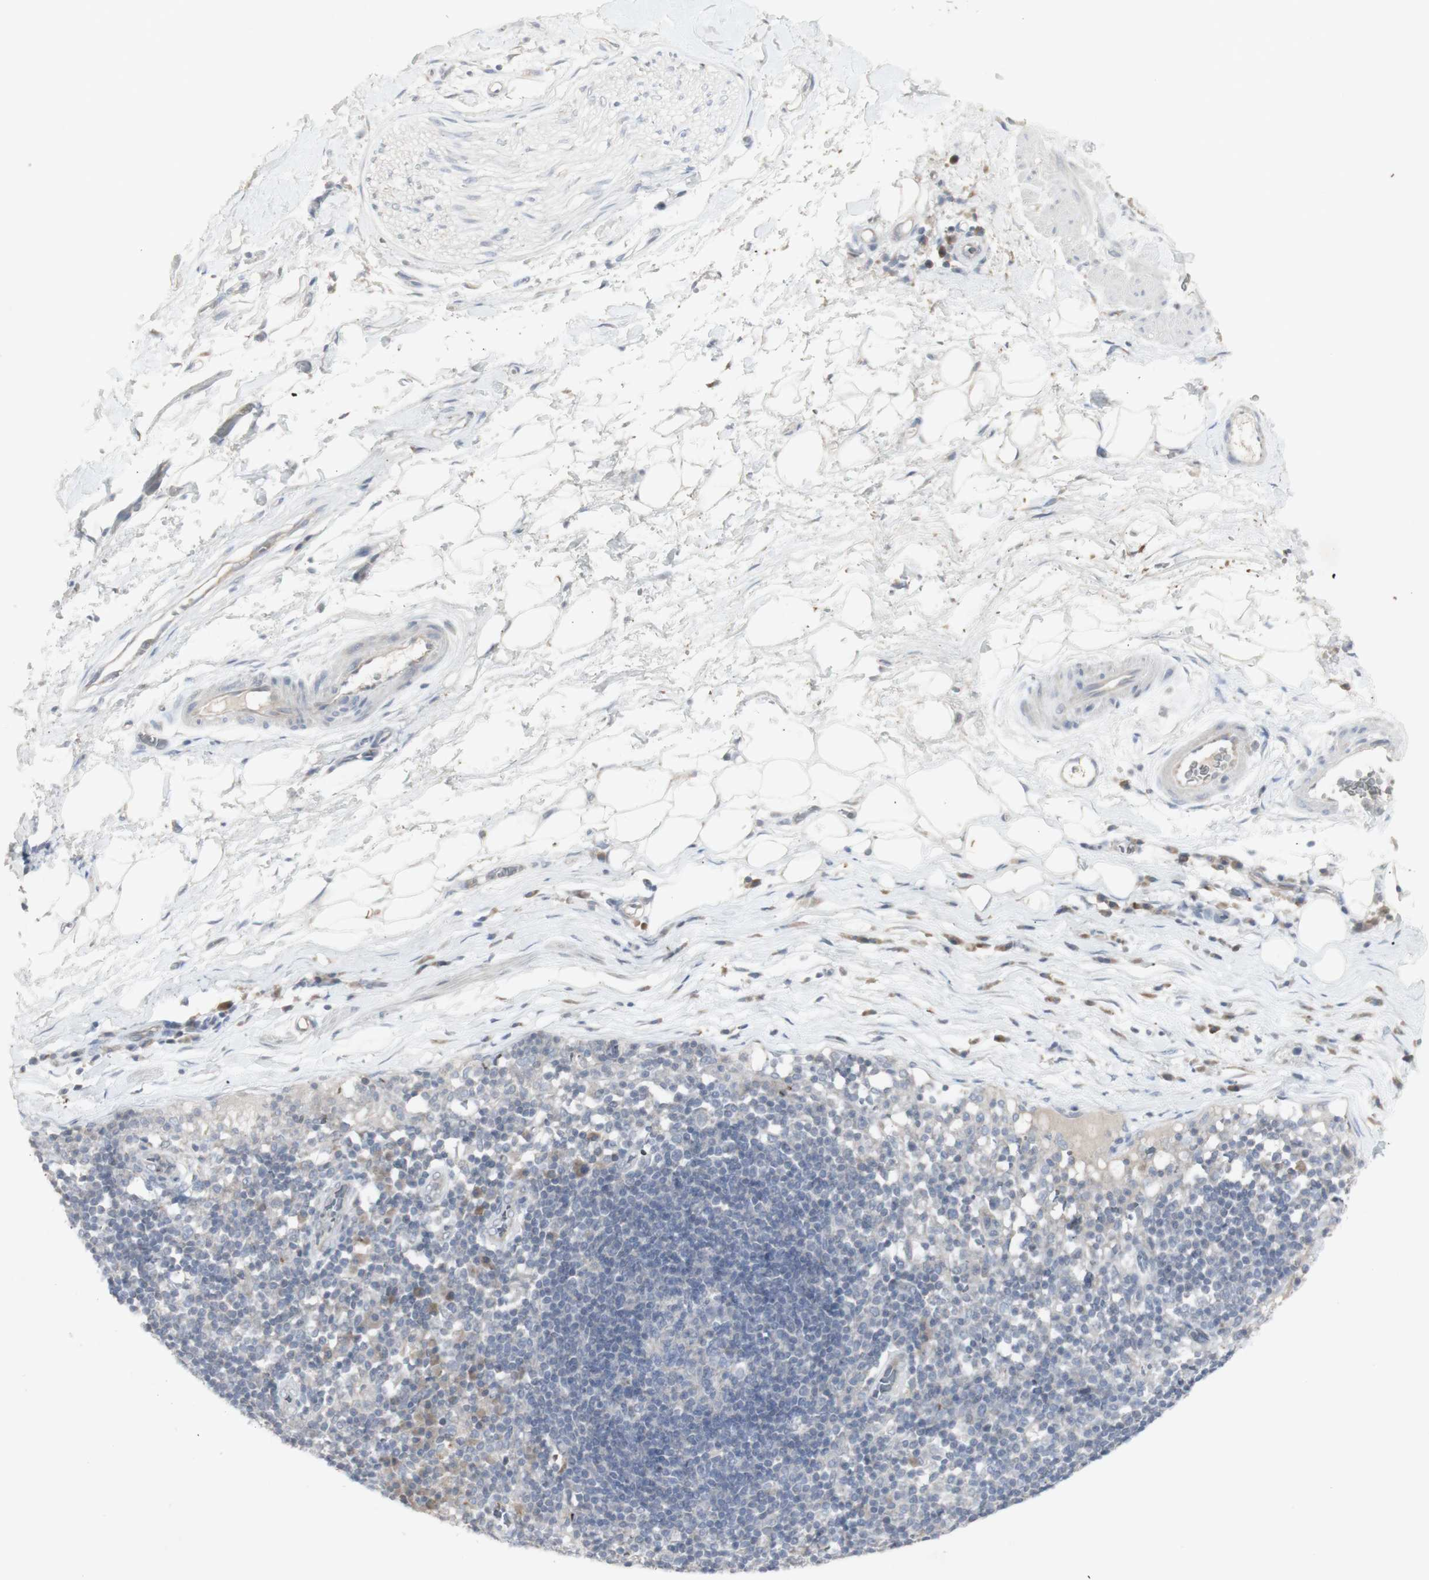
{"staining": {"intensity": "negative", "quantity": "none", "location": "none"}, "tissue": "adipose tissue", "cell_type": "Adipocytes", "image_type": "normal", "snomed": [{"axis": "morphology", "description": "Normal tissue, NOS"}, {"axis": "morphology", "description": "Adenocarcinoma, NOS"}, {"axis": "topography", "description": "Esophagus"}], "caption": "This is an immunohistochemistry (IHC) histopathology image of normal adipose tissue. There is no staining in adipocytes.", "gene": "INS", "patient": {"sex": "male", "age": 62}}